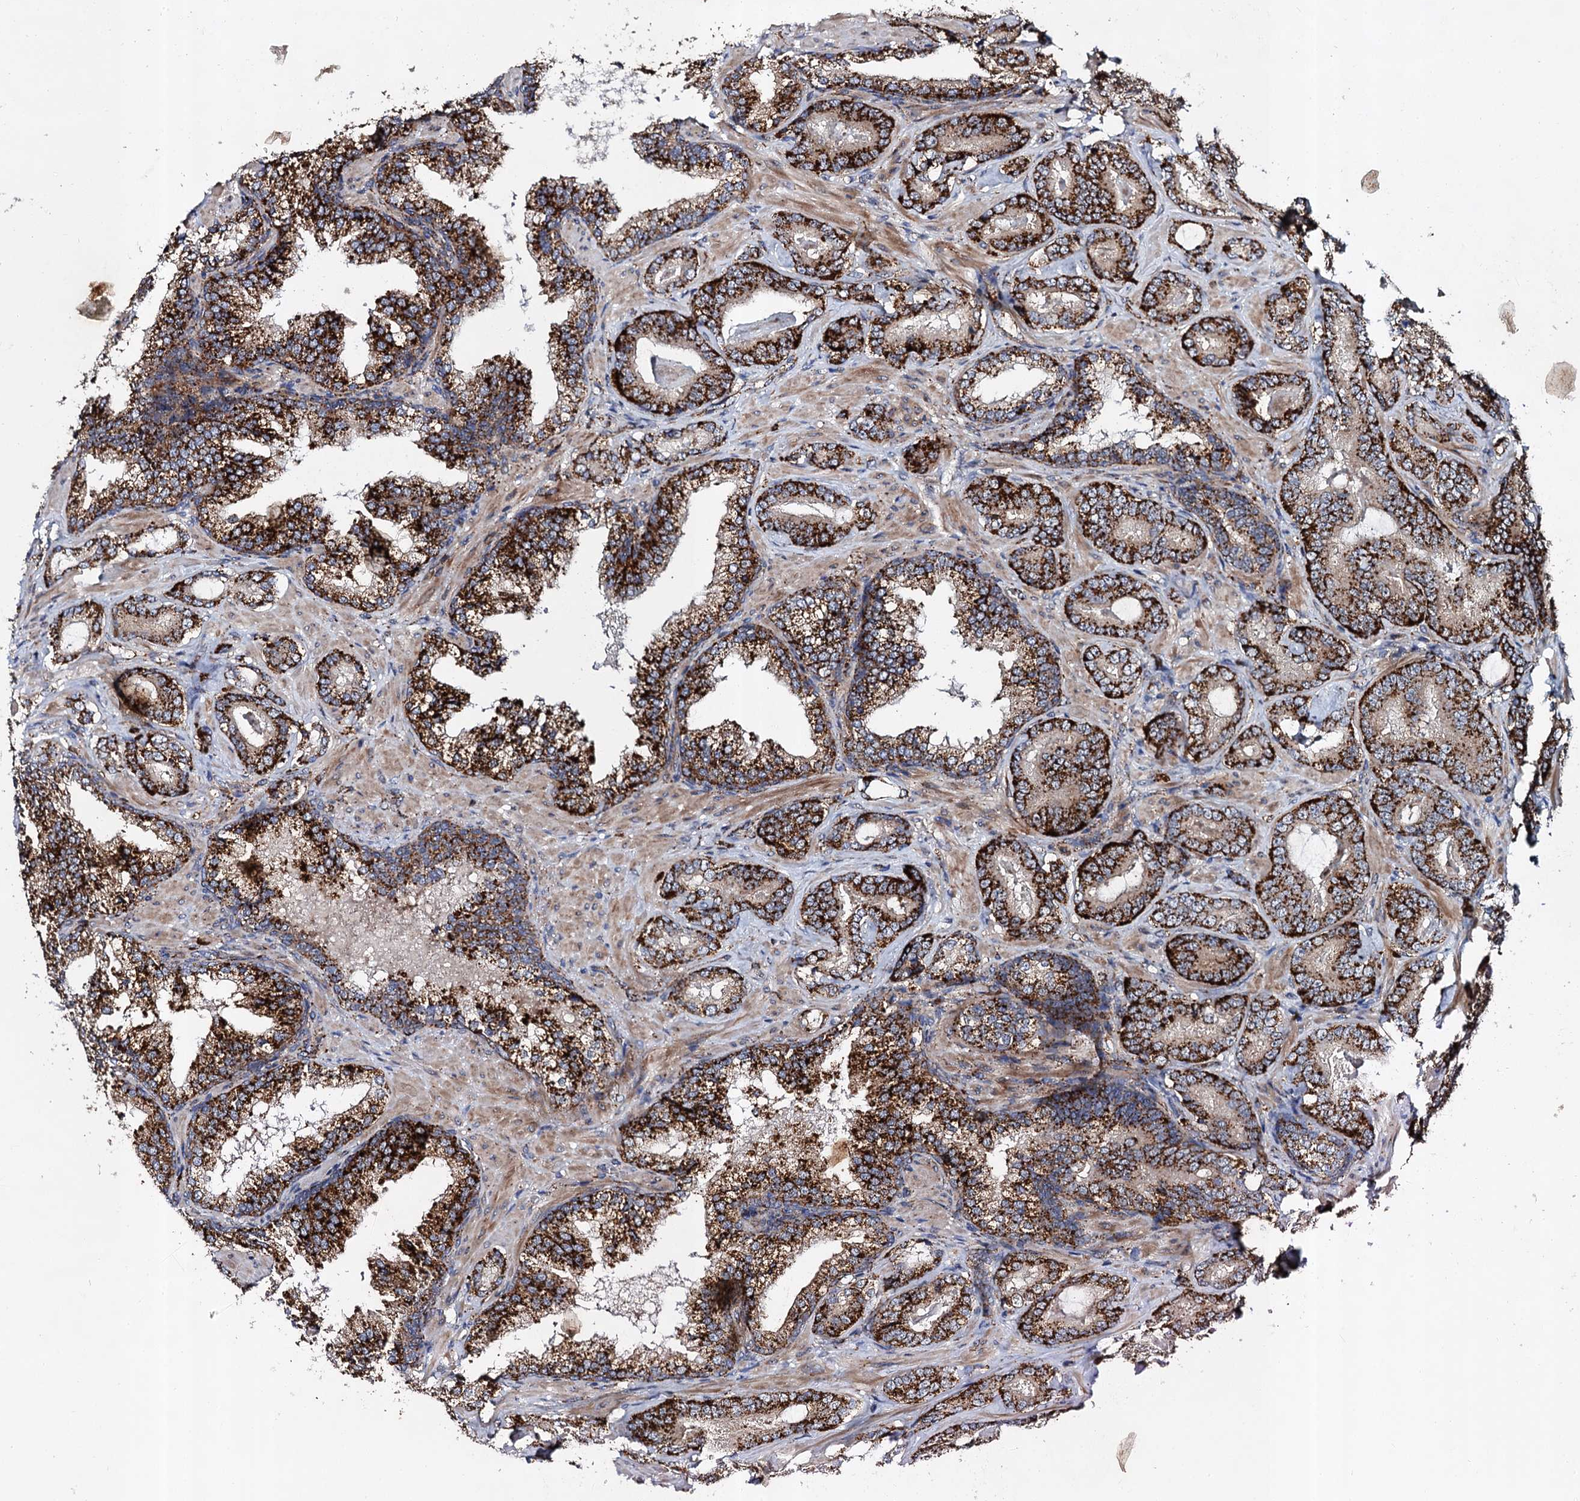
{"staining": {"intensity": "strong", "quantity": ">75%", "location": "cytoplasmic/membranous"}, "tissue": "prostate cancer", "cell_type": "Tumor cells", "image_type": "cancer", "snomed": [{"axis": "morphology", "description": "Adenocarcinoma, Low grade"}, {"axis": "topography", "description": "Prostate"}], "caption": "Immunohistochemical staining of low-grade adenocarcinoma (prostate) demonstrates high levels of strong cytoplasmic/membranous expression in about >75% of tumor cells. The protein of interest is stained brown, and the nuclei are stained in blue (DAB (3,3'-diaminobenzidine) IHC with brightfield microscopy, high magnification).", "gene": "GBA1", "patient": {"sex": "male", "age": 60}}